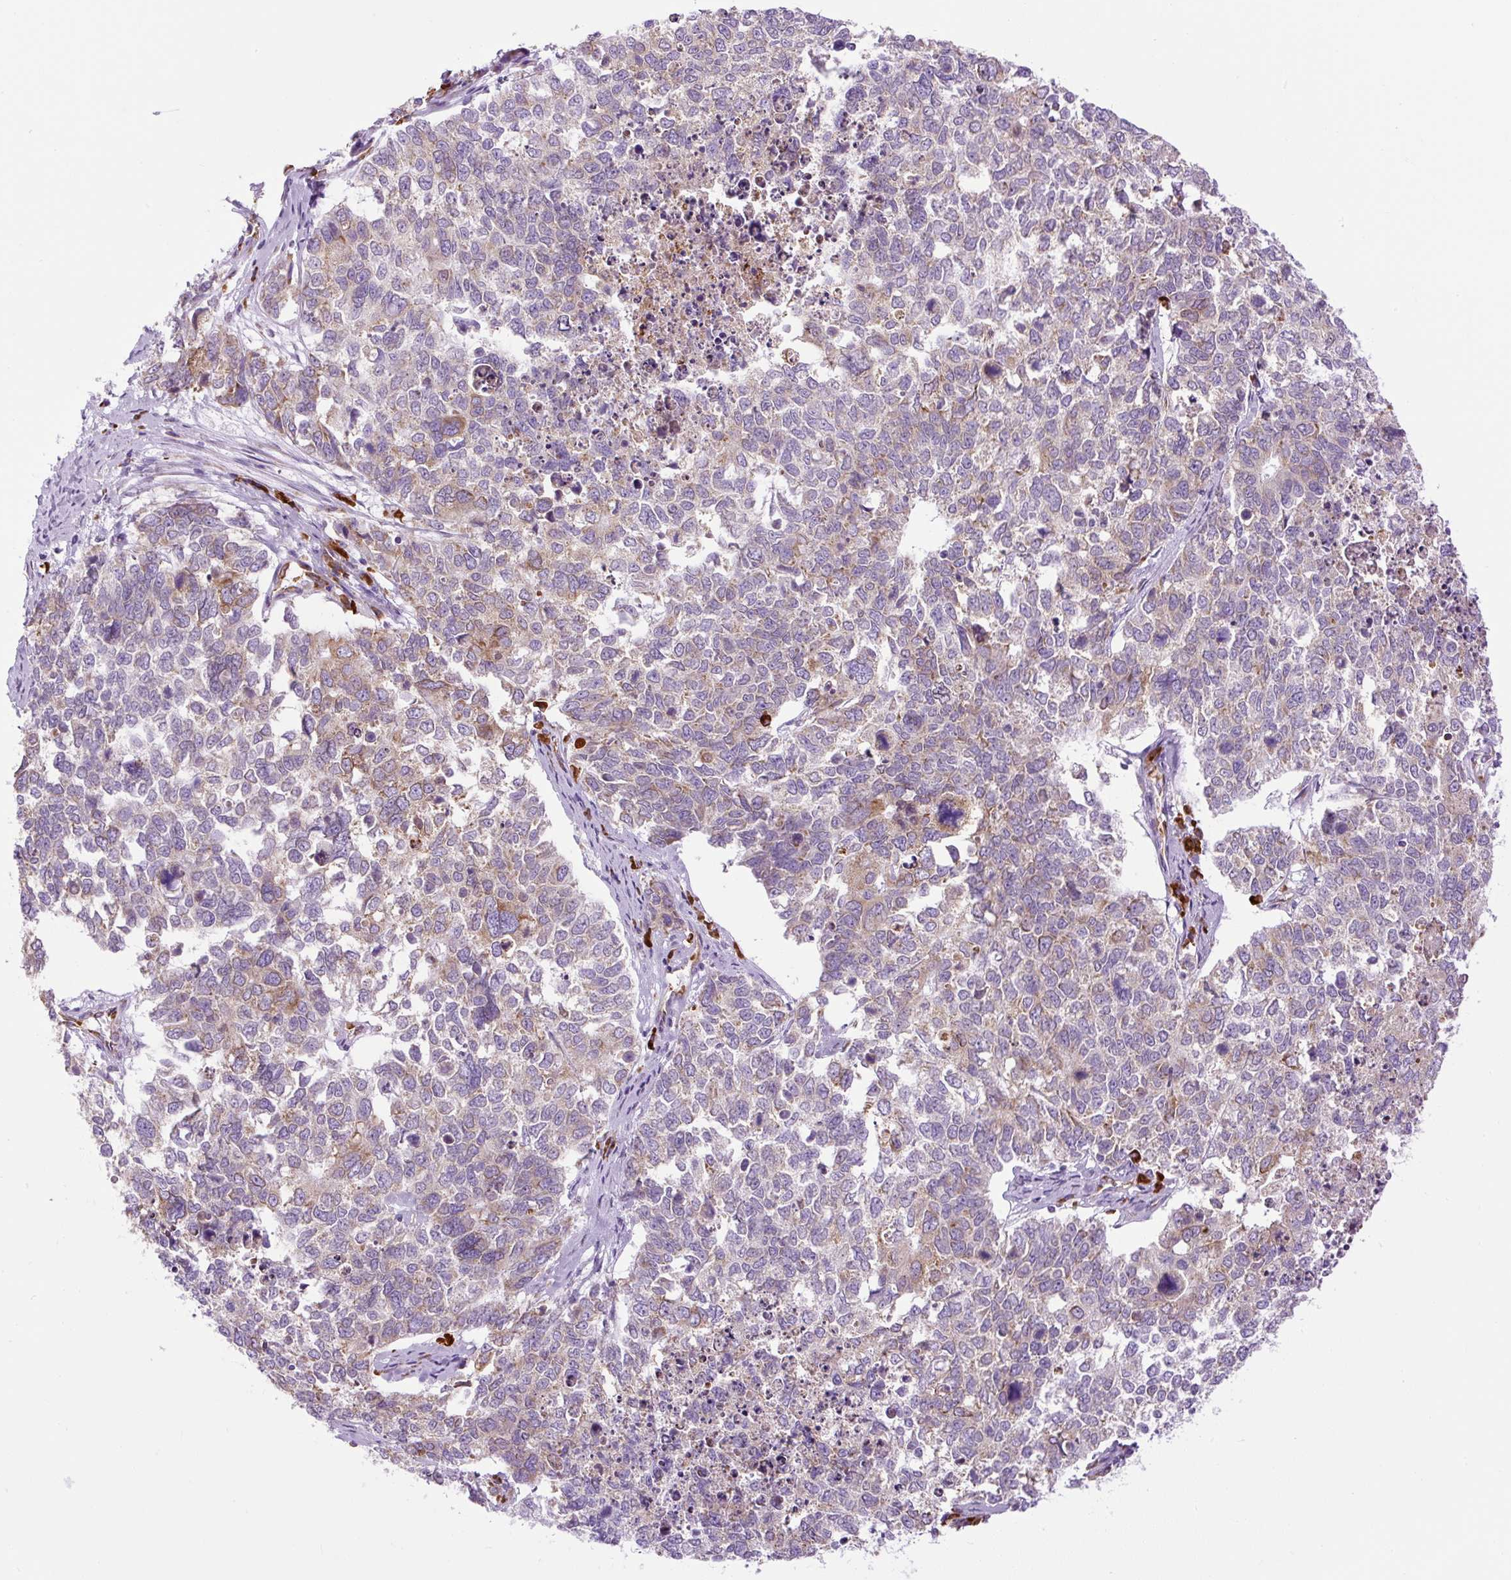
{"staining": {"intensity": "moderate", "quantity": "<25%", "location": "cytoplasmic/membranous"}, "tissue": "cervical cancer", "cell_type": "Tumor cells", "image_type": "cancer", "snomed": [{"axis": "morphology", "description": "Squamous cell carcinoma, NOS"}, {"axis": "topography", "description": "Cervix"}], "caption": "Human squamous cell carcinoma (cervical) stained for a protein (brown) reveals moderate cytoplasmic/membranous positive expression in approximately <25% of tumor cells.", "gene": "DDOST", "patient": {"sex": "female", "age": 63}}